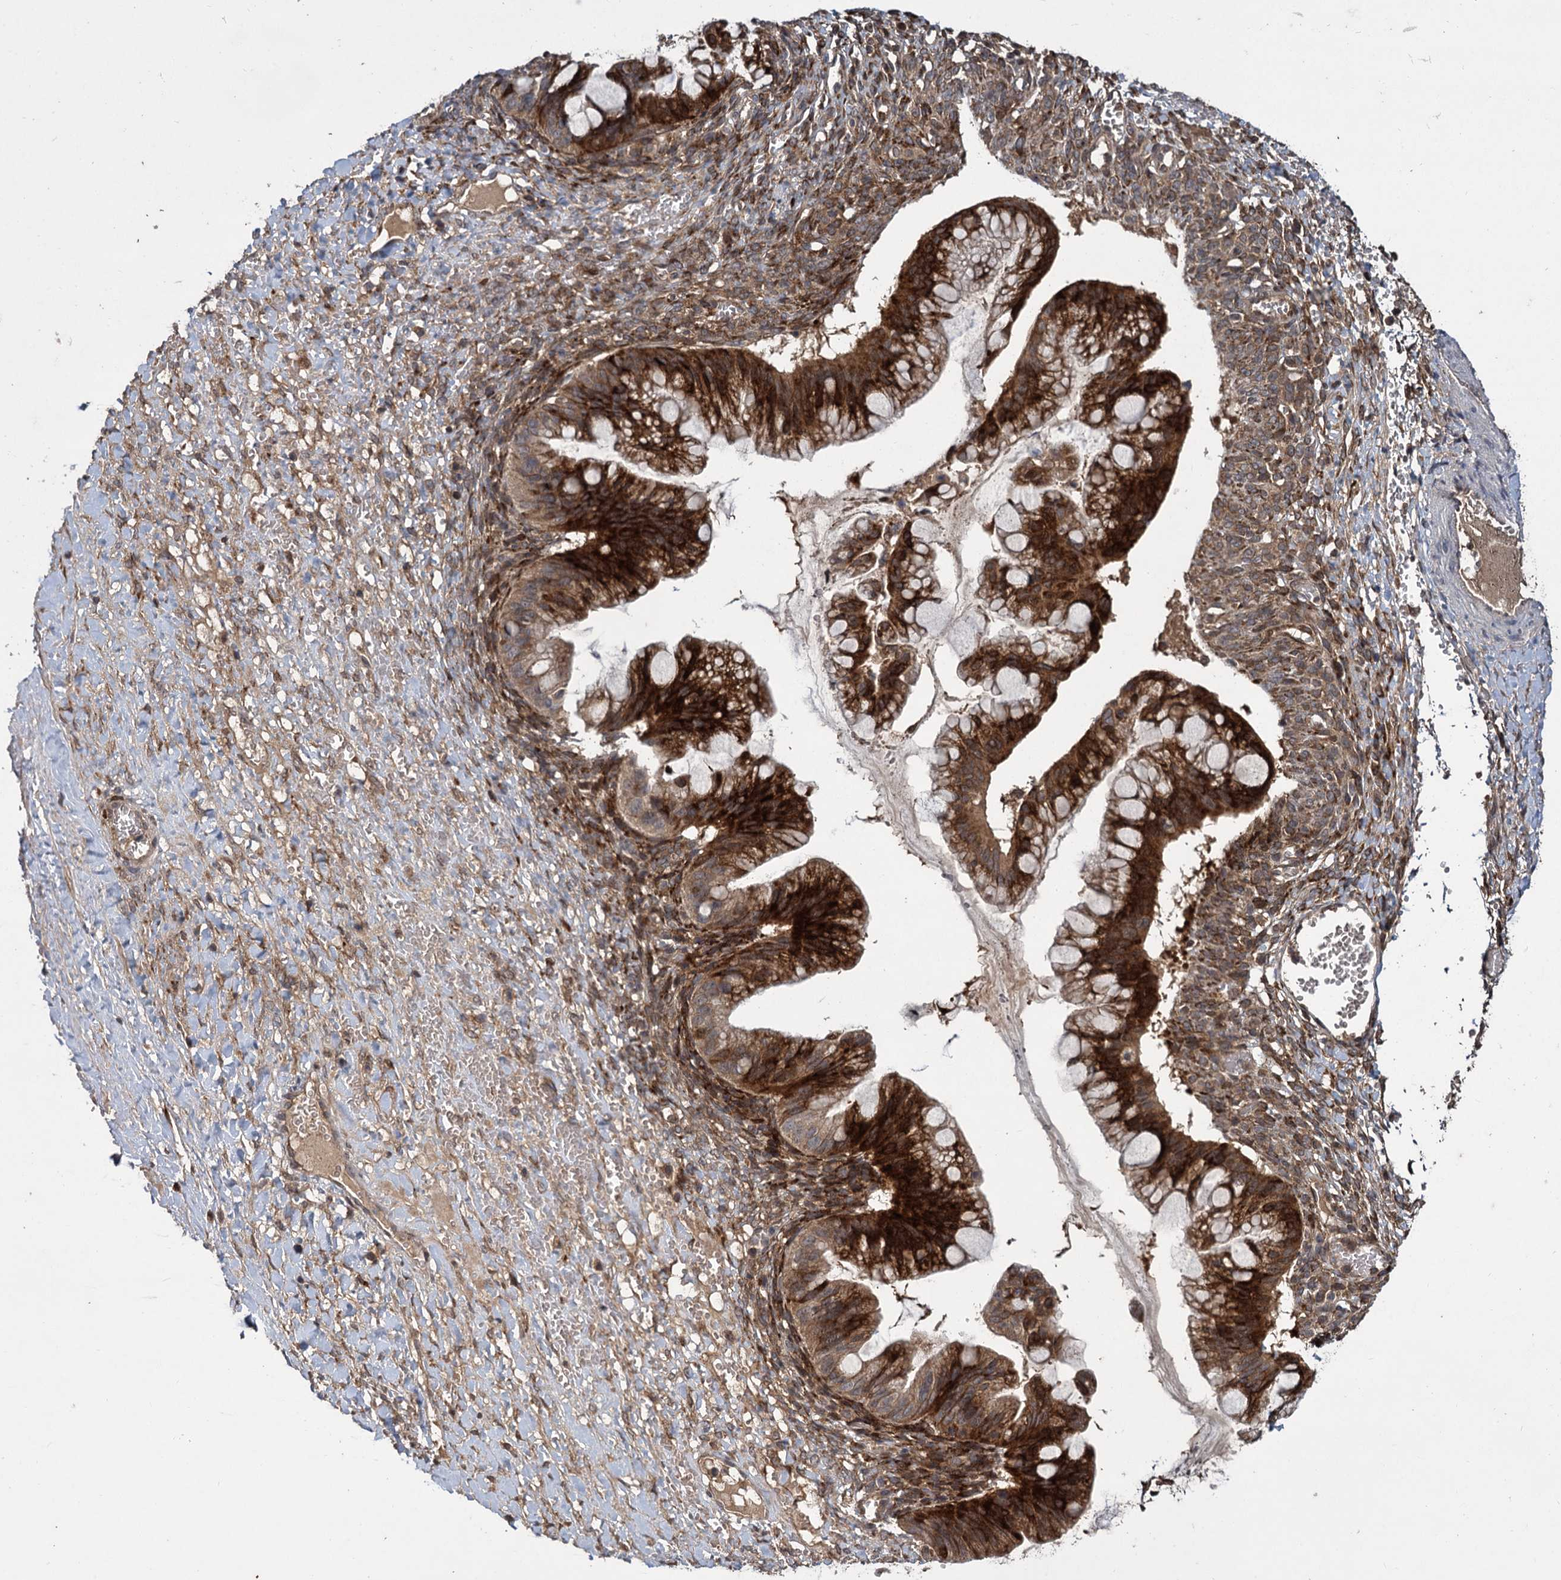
{"staining": {"intensity": "strong", "quantity": ">75%", "location": "cytoplasmic/membranous"}, "tissue": "ovarian cancer", "cell_type": "Tumor cells", "image_type": "cancer", "snomed": [{"axis": "morphology", "description": "Cystadenocarcinoma, mucinous, NOS"}, {"axis": "topography", "description": "Ovary"}], "caption": "This is a micrograph of immunohistochemistry (IHC) staining of ovarian cancer (mucinous cystadenocarcinoma), which shows strong expression in the cytoplasmic/membranous of tumor cells.", "gene": "INPPL1", "patient": {"sex": "female", "age": 73}}